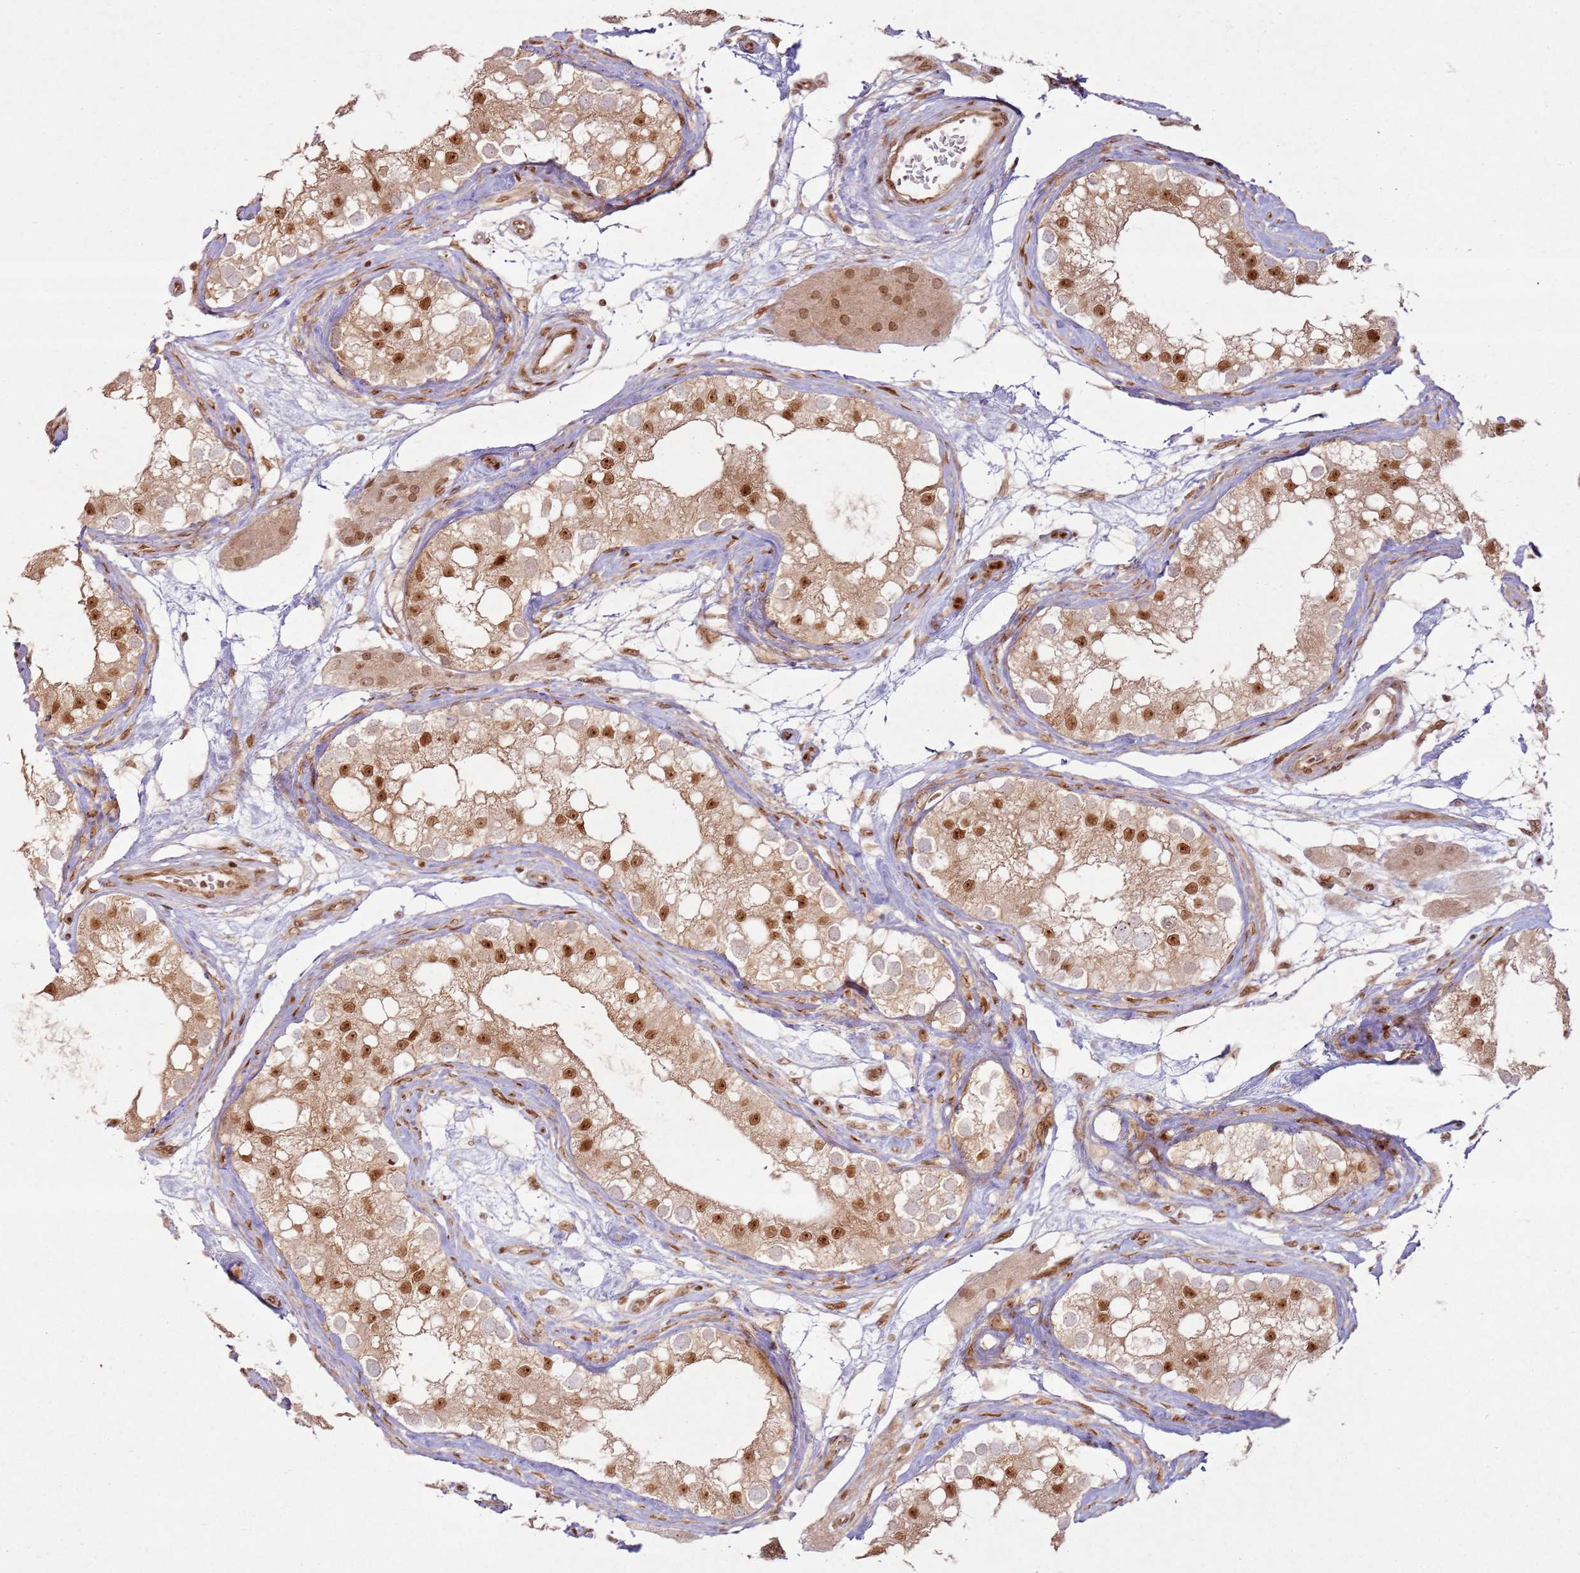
{"staining": {"intensity": "moderate", "quantity": ">75%", "location": "cytoplasmic/membranous,nuclear"}, "tissue": "testis", "cell_type": "Cells in seminiferous ducts", "image_type": "normal", "snomed": [{"axis": "morphology", "description": "Normal tissue, NOS"}, {"axis": "topography", "description": "Testis"}], "caption": "The photomicrograph displays immunohistochemical staining of unremarkable testis. There is moderate cytoplasmic/membranous,nuclear expression is present in approximately >75% of cells in seminiferous ducts.", "gene": "KLHL36", "patient": {"sex": "male", "age": 84}}